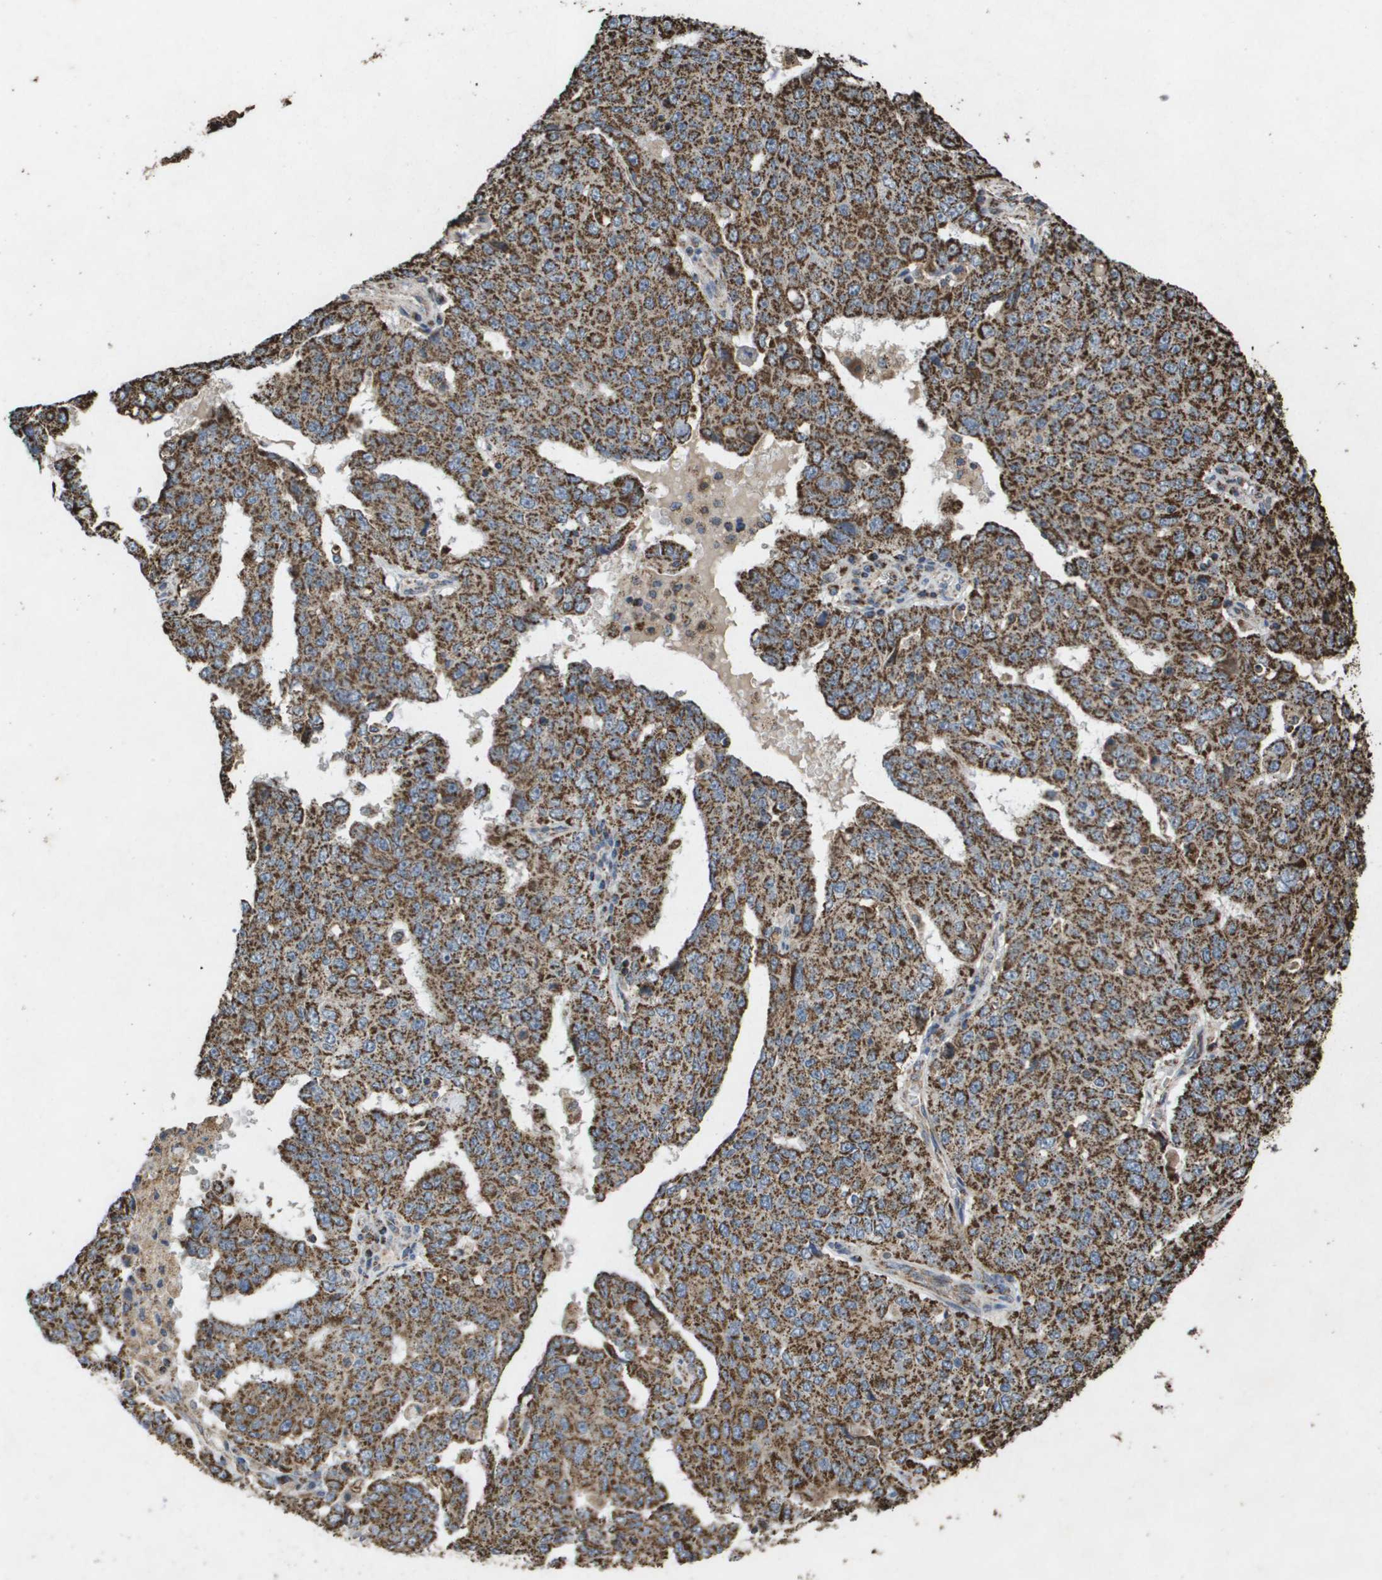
{"staining": {"intensity": "strong", "quantity": ">75%", "location": "cytoplasmic/membranous"}, "tissue": "ovarian cancer", "cell_type": "Tumor cells", "image_type": "cancer", "snomed": [{"axis": "morphology", "description": "Carcinoma, endometroid"}, {"axis": "topography", "description": "Ovary"}], "caption": "This micrograph demonstrates IHC staining of human ovarian cancer (endometroid carcinoma), with high strong cytoplasmic/membranous expression in approximately >75% of tumor cells.", "gene": "HSPE1", "patient": {"sex": "female", "age": 62}}